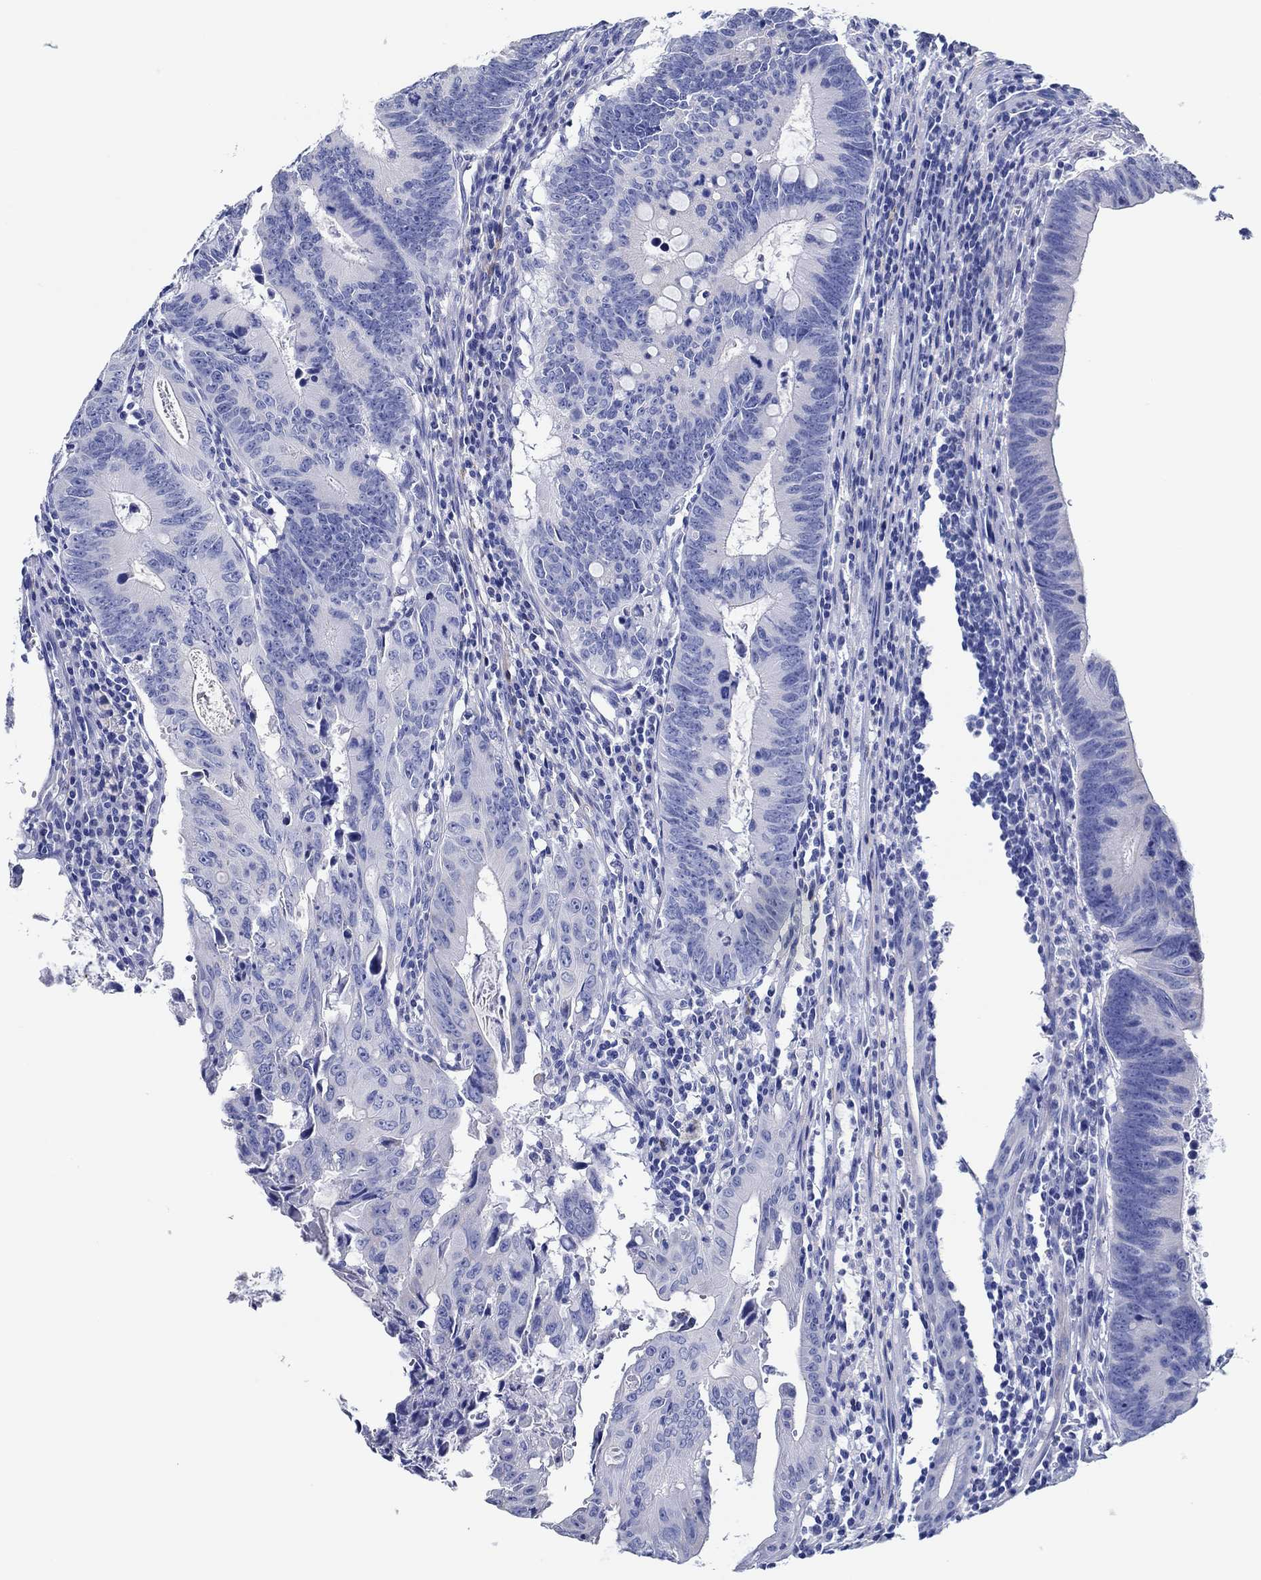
{"staining": {"intensity": "negative", "quantity": "none", "location": "none"}, "tissue": "colorectal cancer", "cell_type": "Tumor cells", "image_type": "cancer", "snomed": [{"axis": "morphology", "description": "Adenocarcinoma, NOS"}, {"axis": "topography", "description": "Colon"}], "caption": "High power microscopy histopathology image of an IHC photomicrograph of adenocarcinoma (colorectal), revealing no significant expression in tumor cells.", "gene": "IGFBP6", "patient": {"sex": "female", "age": 87}}